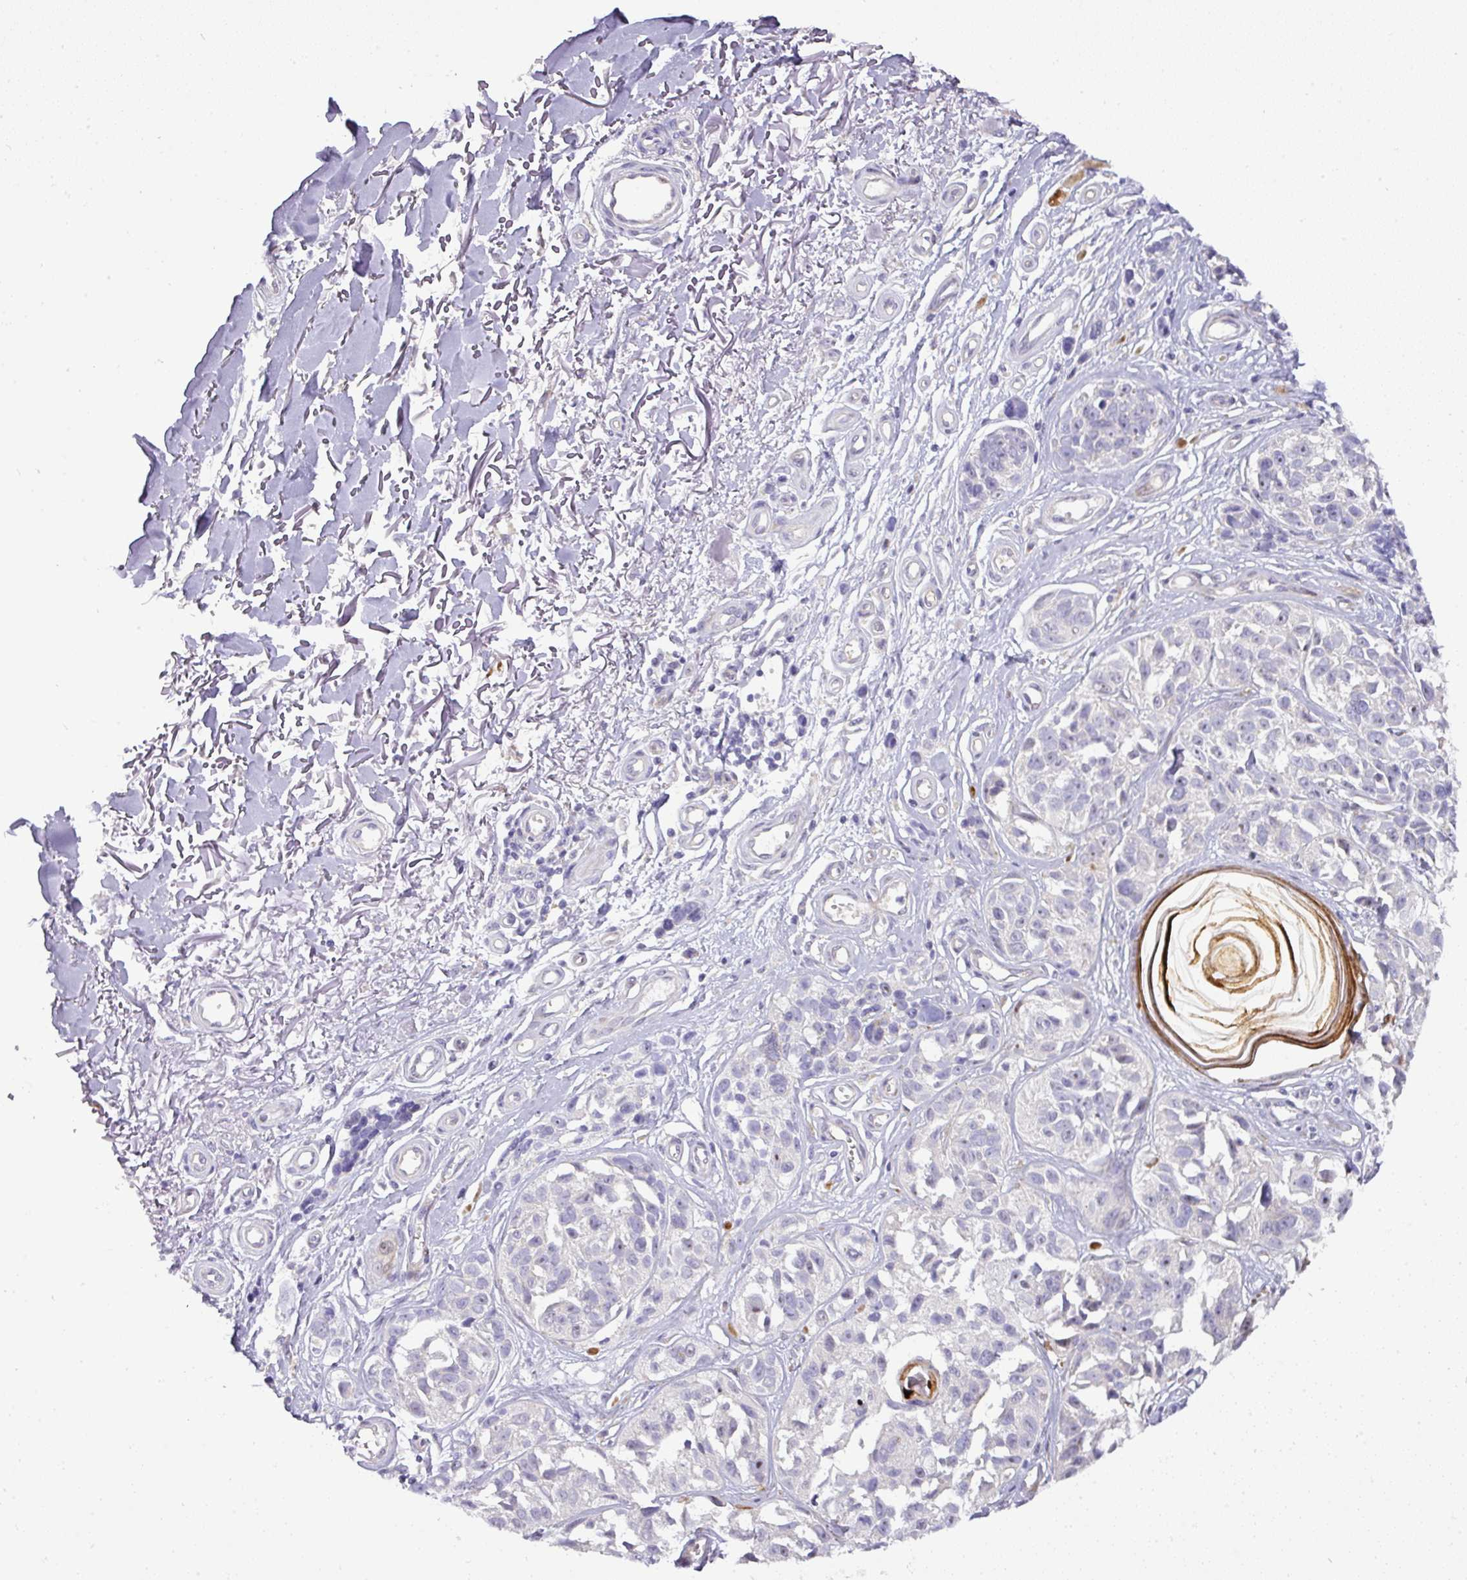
{"staining": {"intensity": "negative", "quantity": "none", "location": "none"}, "tissue": "melanoma", "cell_type": "Tumor cells", "image_type": "cancer", "snomed": [{"axis": "morphology", "description": "Malignant melanoma, NOS"}, {"axis": "topography", "description": "Skin"}], "caption": "Immunohistochemistry histopathology image of malignant melanoma stained for a protein (brown), which exhibits no expression in tumor cells.", "gene": "ATP6V1F", "patient": {"sex": "male", "age": 73}}